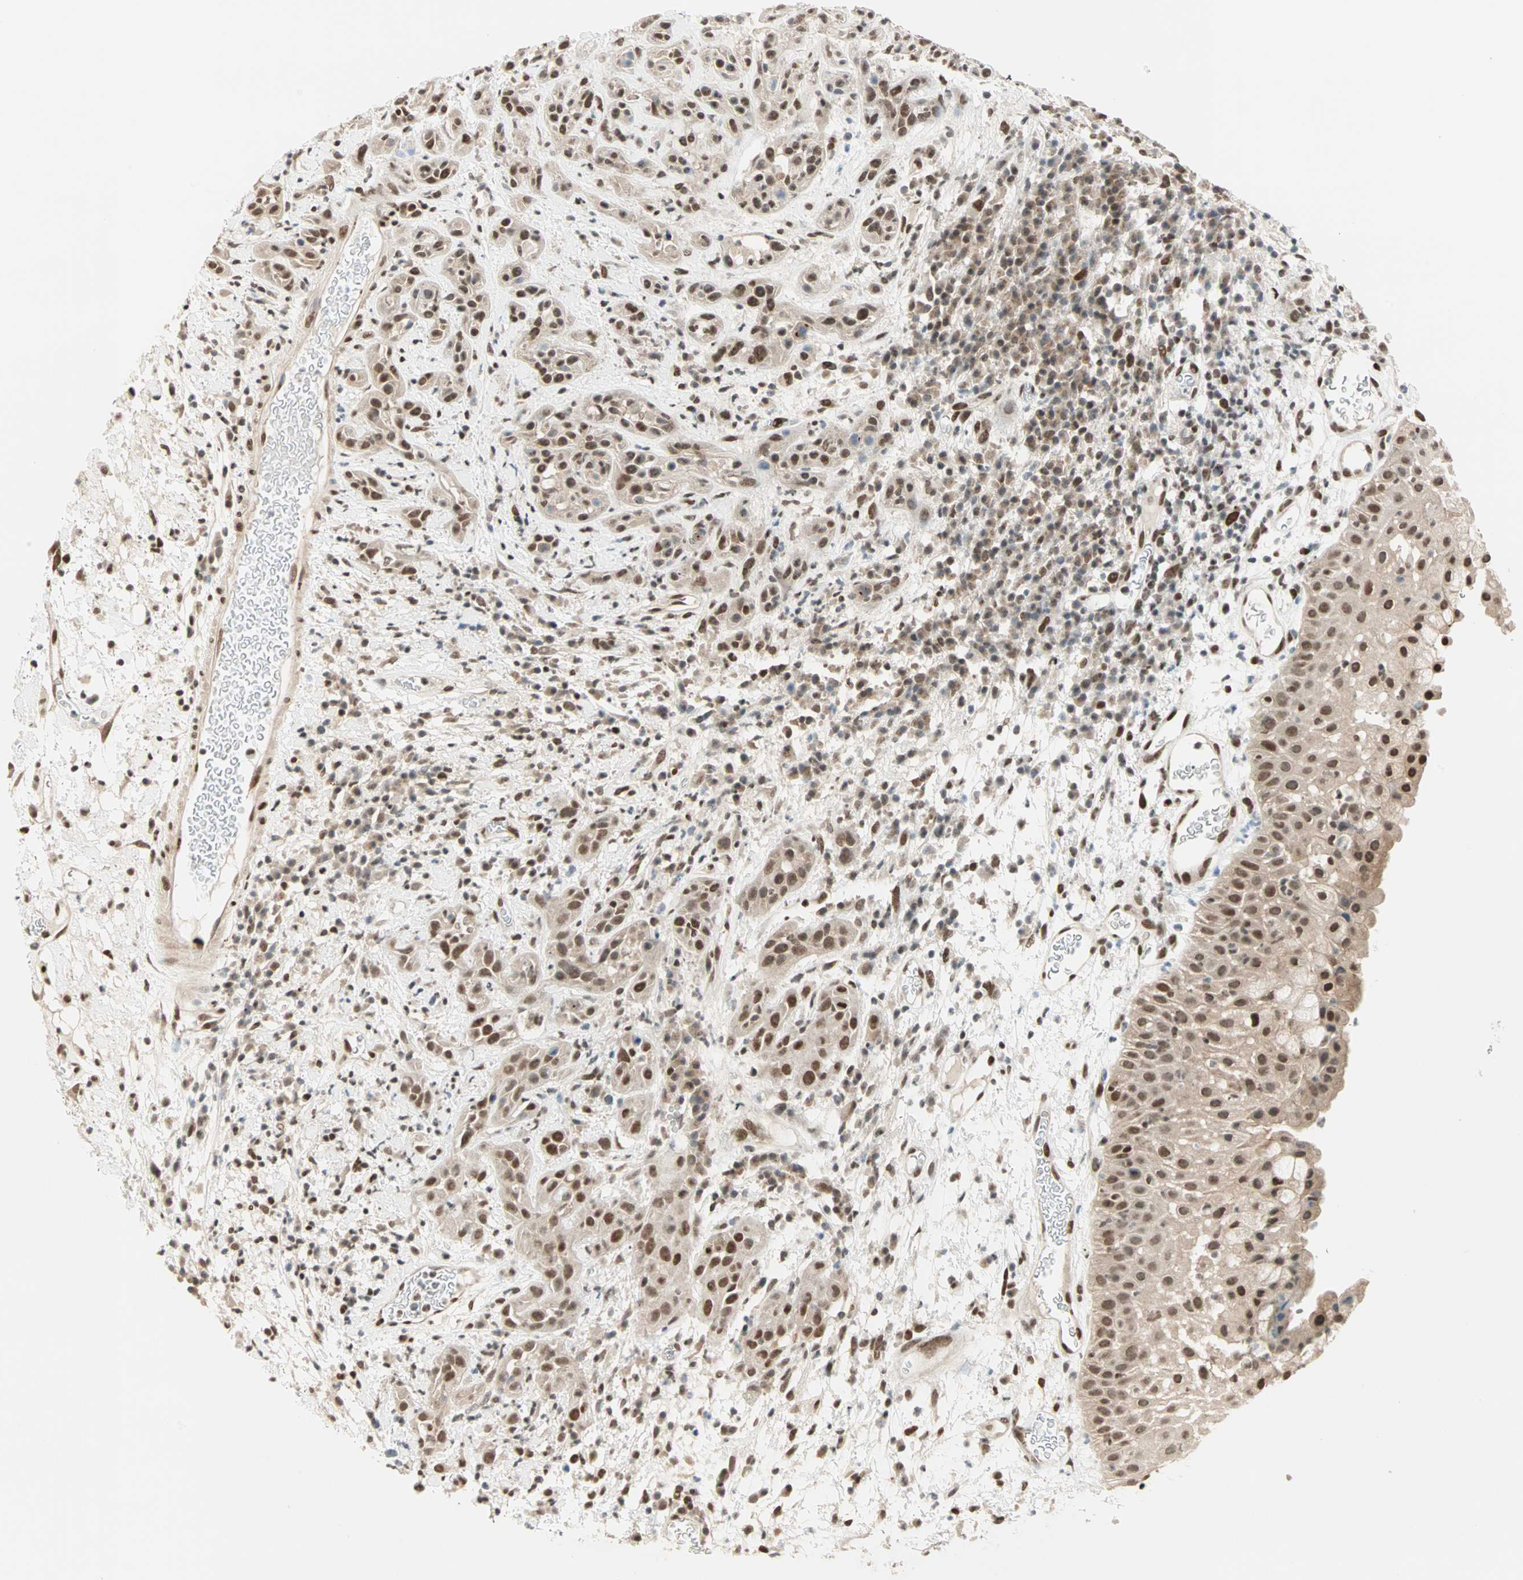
{"staining": {"intensity": "strong", "quantity": ">75%", "location": "nuclear"}, "tissue": "head and neck cancer", "cell_type": "Tumor cells", "image_type": "cancer", "snomed": [{"axis": "morphology", "description": "Squamous cell carcinoma, NOS"}, {"axis": "topography", "description": "Head-Neck"}], "caption": "Protein staining exhibits strong nuclear expression in approximately >75% of tumor cells in squamous cell carcinoma (head and neck).", "gene": "BLM", "patient": {"sex": "male", "age": 62}}